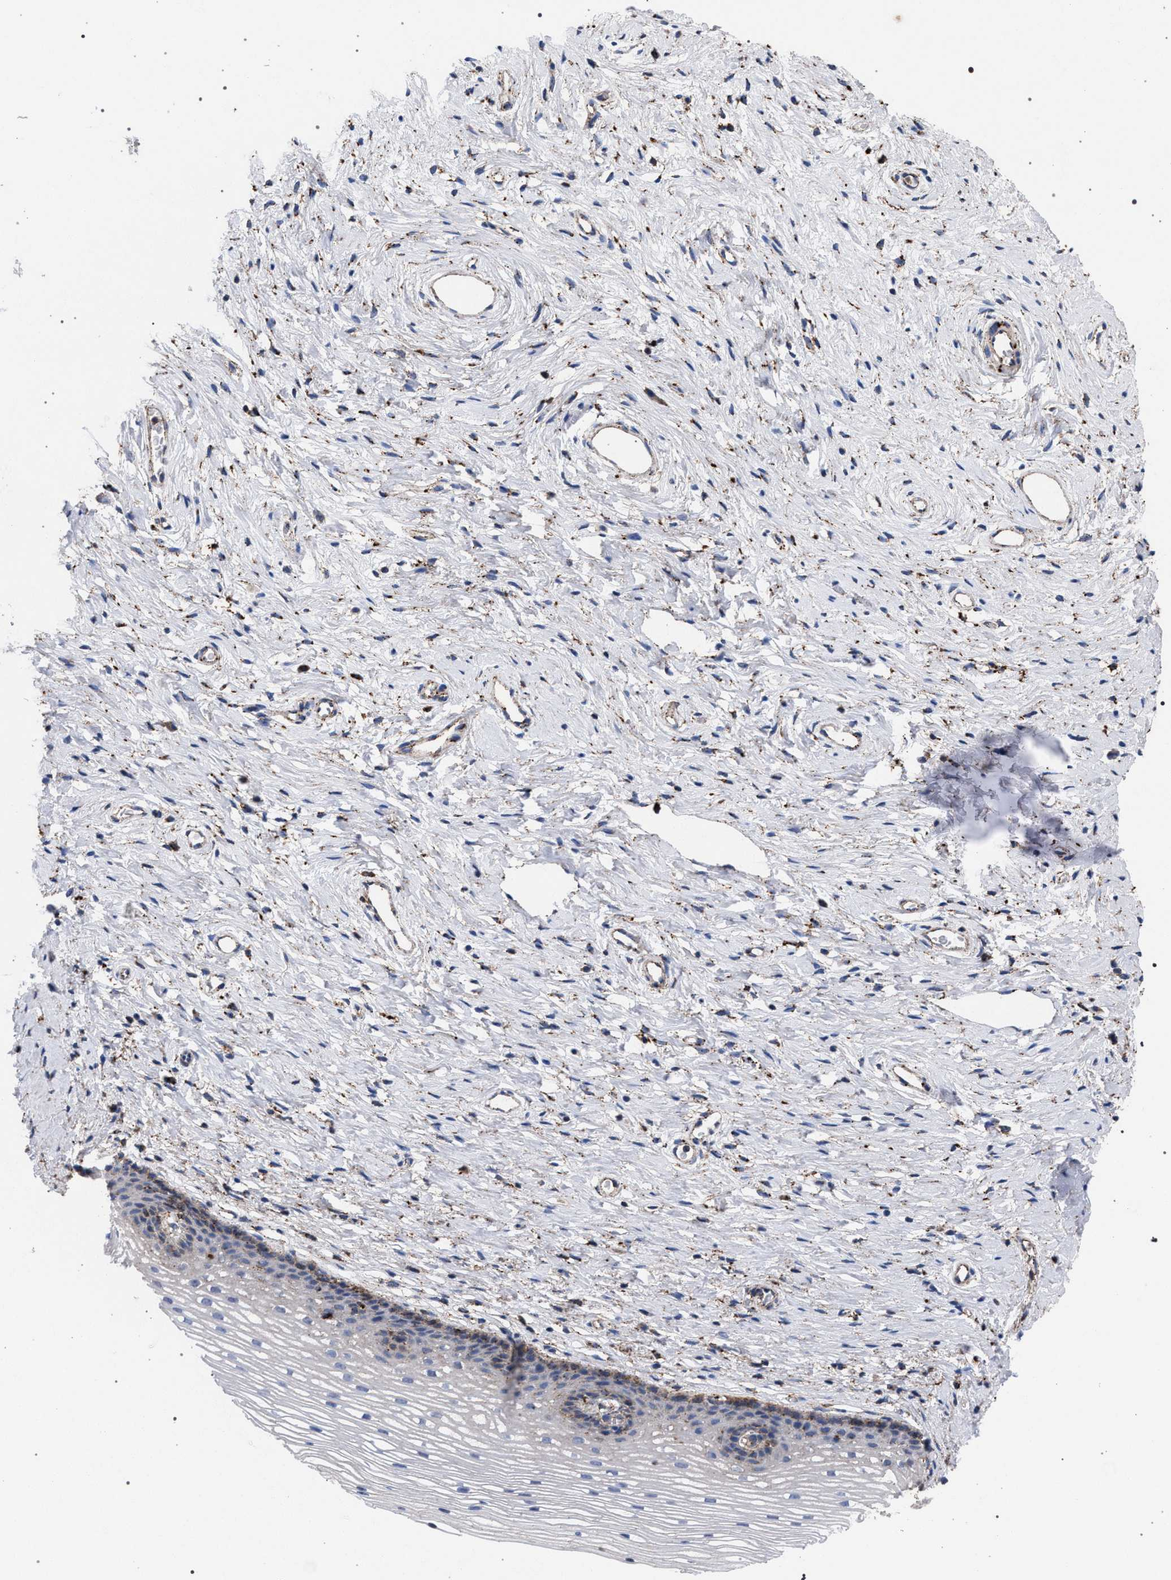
{"staining": {"intensity": "weak", "quantity": "<25%", "location": "cytoplasmic/membranous"}, "tissue": "cervix", "cell_type": "Glandular cells", "image_type": "normal", "snomed": [{"axis": "morphology", "description": "Normal tissue, NOS"}, {"axis": "topography", "description": "Cervix"}], "caption": "Cervix stained for a protein using IHC demonstrates no staining glandular cells.", "gene": "PPT1", "patient": {"sex": "female", "age": 77}}